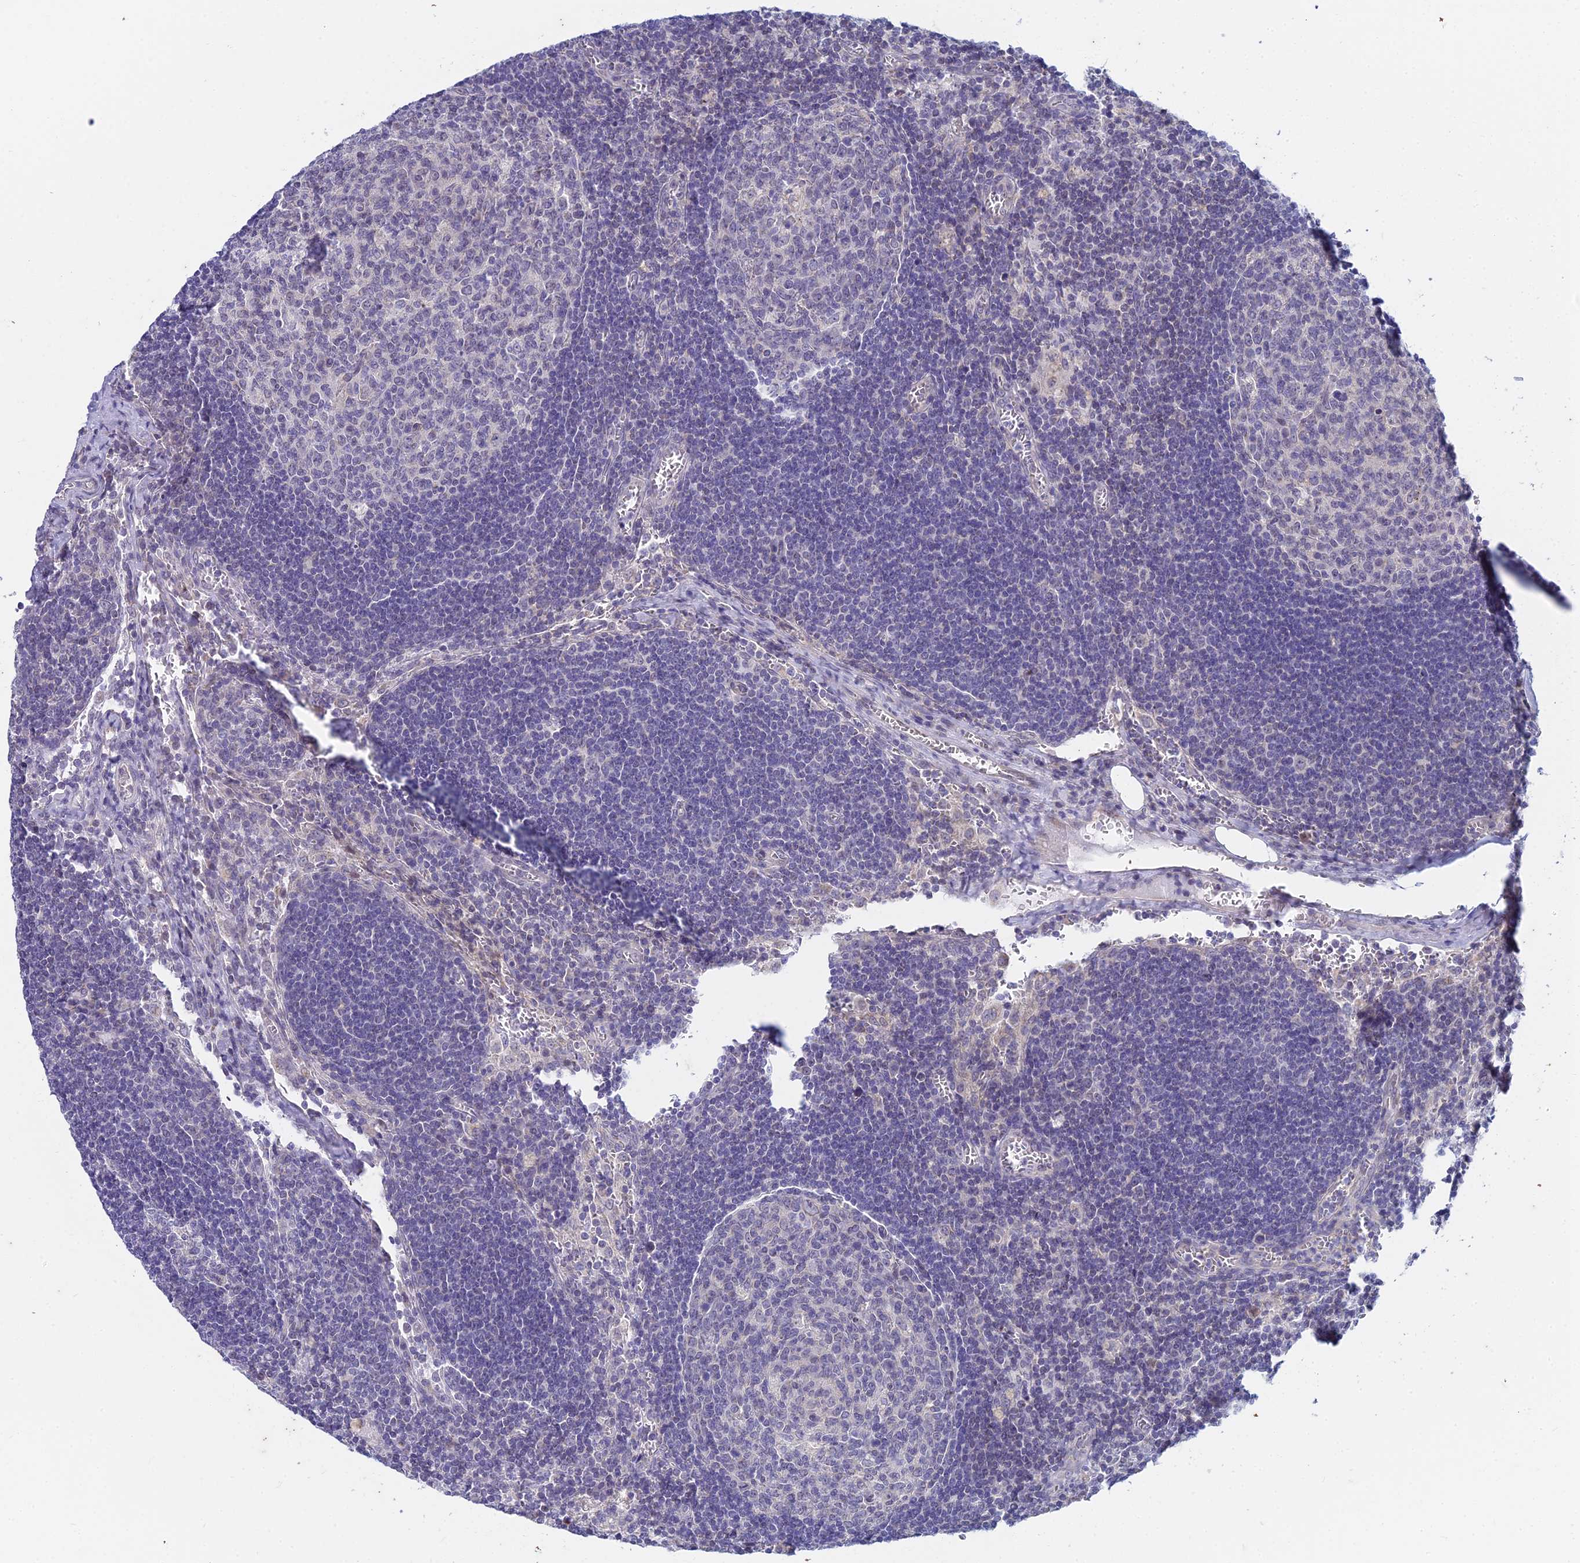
{"staining": {"intensity": "negative", "quantity": "none", "location": "none"}, "tissue": "lymph node", "cell_type": "Germinal center cells", "image_type": "normal", "snomed": [{"axis": "morphology", "description": "Normal tissue, NOS"}, {"axis": "topography", "description": "Lymph node"}], "caption": "Immunohistochemical staining of benign lymph node exhibits no significant expression in germinal center cells. (DAB immunohistochemistry, high magnification).", "gene": "EEF2KMT", "patient": {"sex": "female", "age": 73}}